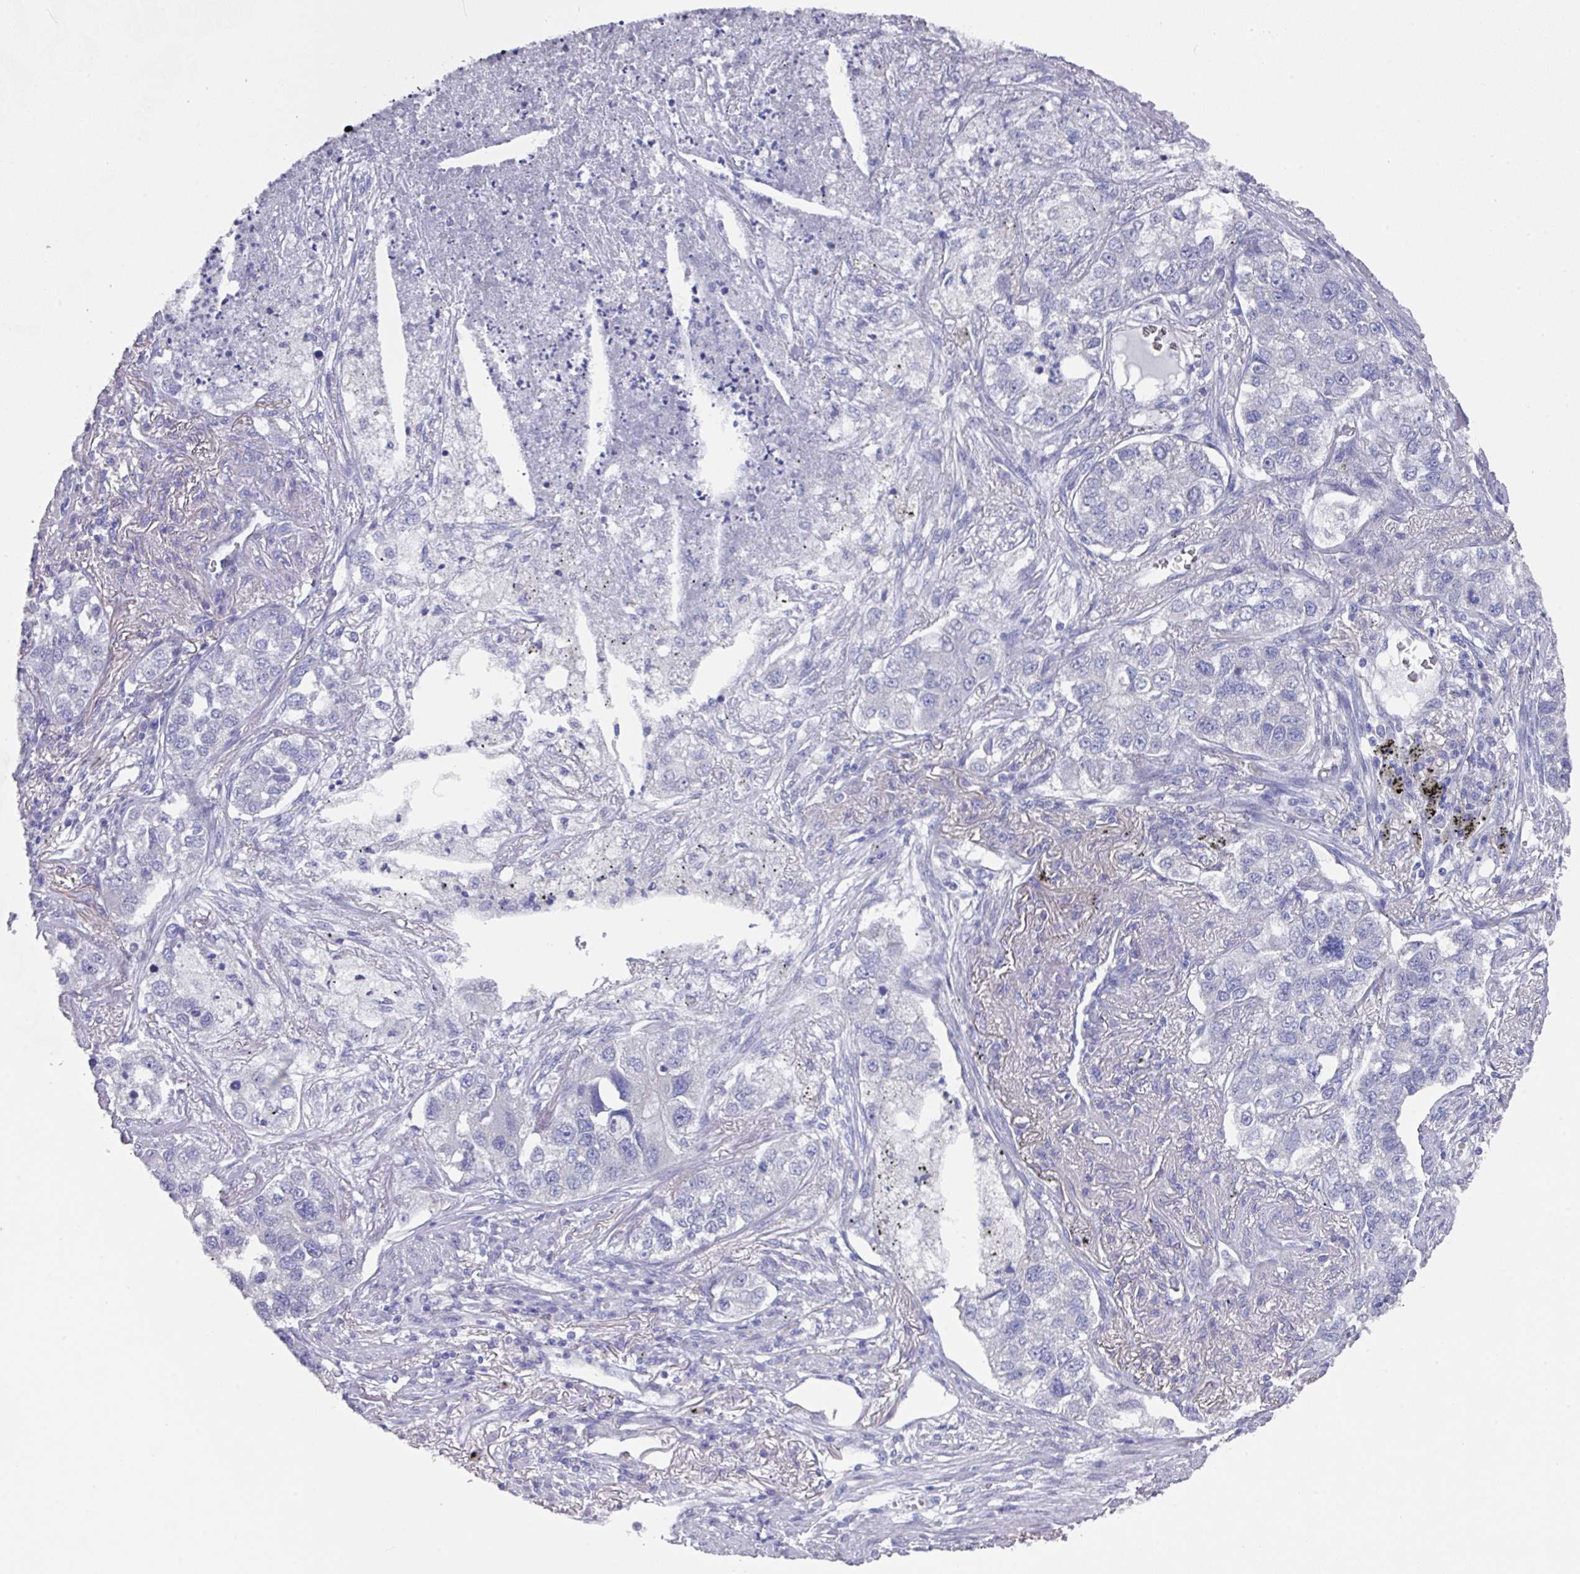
{"staining": {"intensity": "negative", "quantity": "none", "location": "none"}, "tissue": "lung cancer", "cell_type": "Tumor cells", "image_type": "cancer", "snomed": [{"axis": "morphology", "description": "Adenocarcinoma, NOS"}, {"axis": "topography", "description": "Lung"}], "caption": "High power microscopy micrograph of an IHC micrograph of adenocarcinoma (lung), revealing no significant expression in tumor cells.", "gene": "DAZL", "patient": {"sex": "male", "age": 49}}